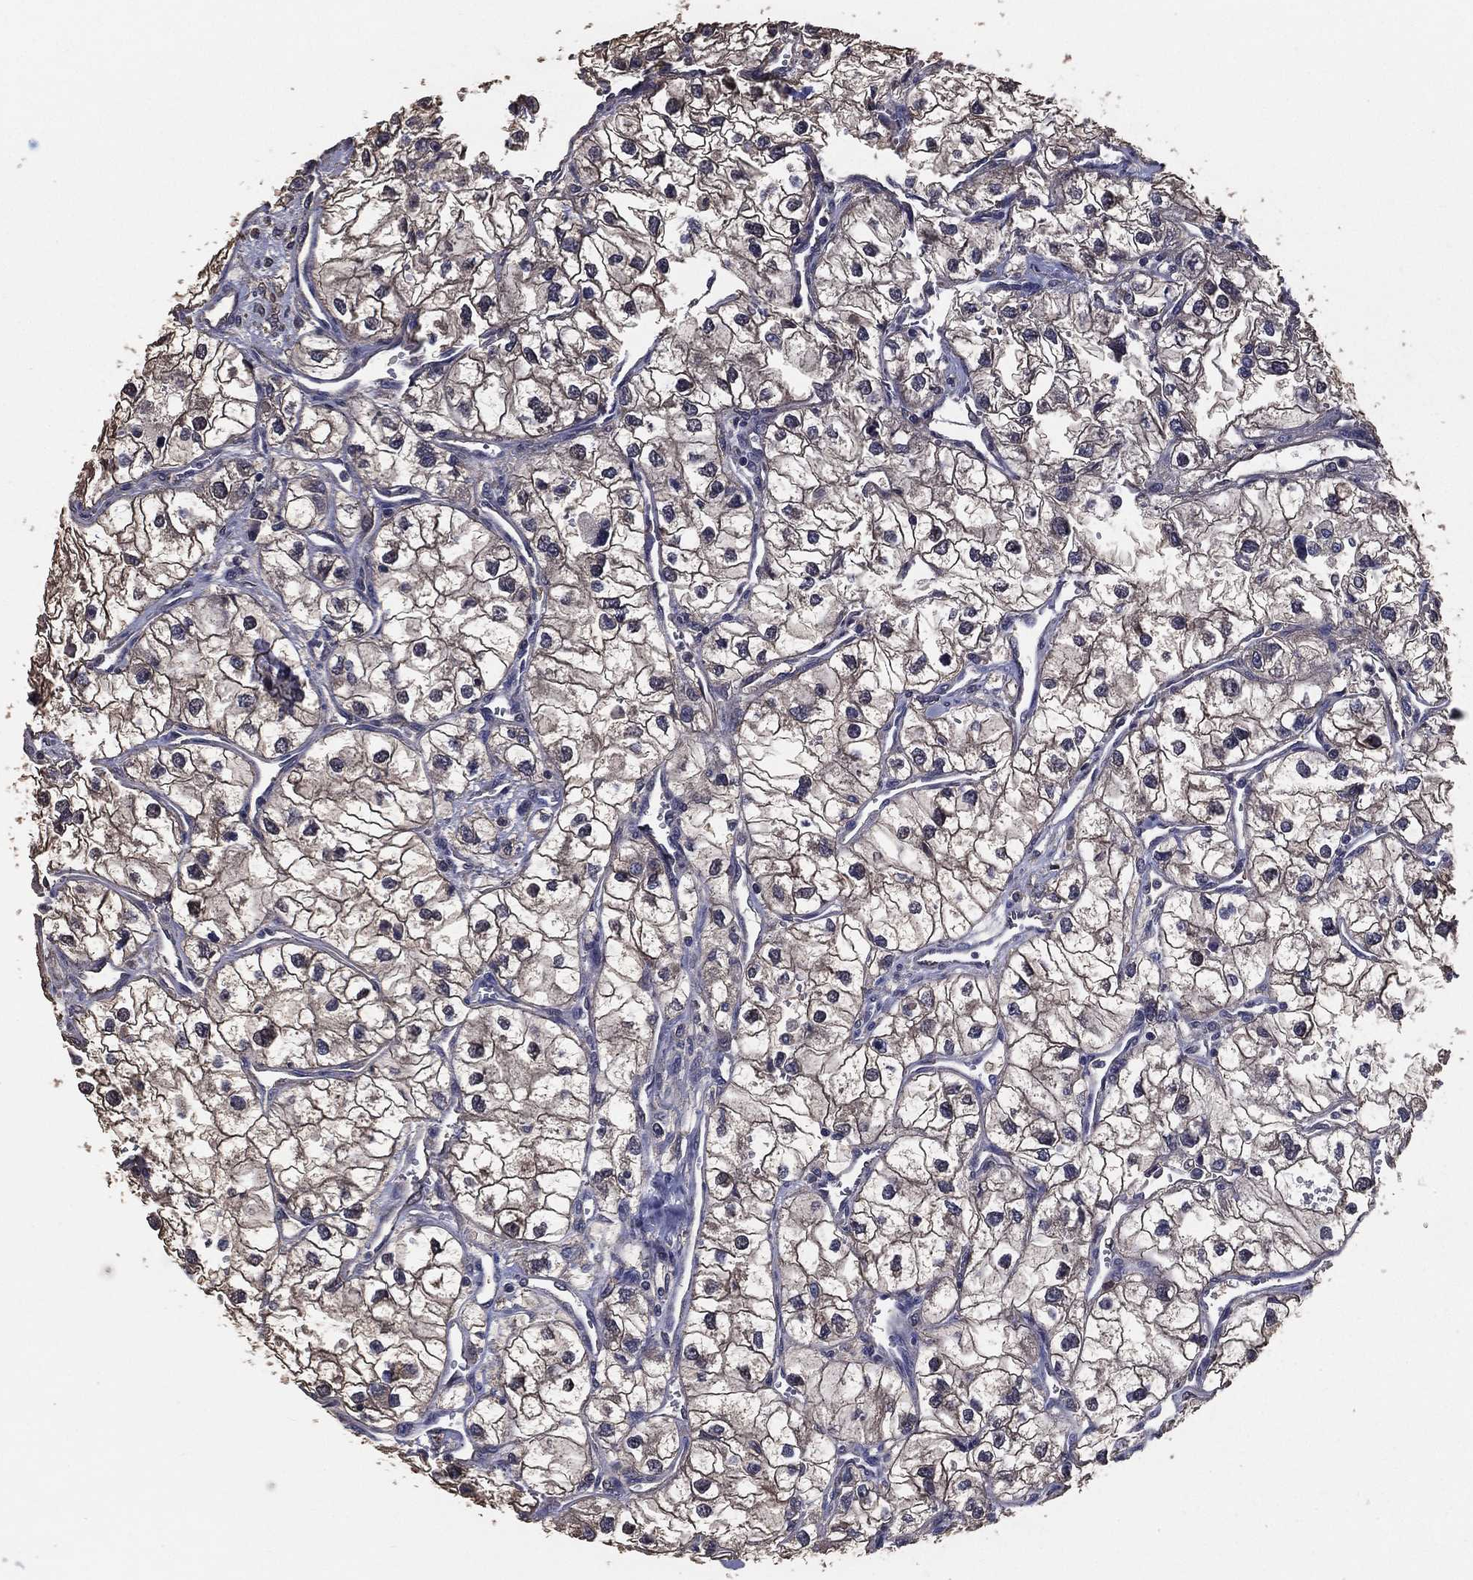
{"staining": {"intensity": "weak", "quantity": "25%-75%", "location": "cytoplasmic/membranous"}, "tissue": "renal cancer", "cell_type": "Tumor cells", "image_type": "cancer", "snomed": [{"axis": "morphology", "description": "Adenocarcinoma, NOS"}, {"axis": "topography", "description": "Kidney"}], "caption": "Human renal adenocarcinoma stained for a protein (brown) demonstrates weak cytoplasmic/membranous positive positivity in about 25%-75% of tumor cells.", "gene": "PCNT", "patient": {"sex": "male", "age": 59}}